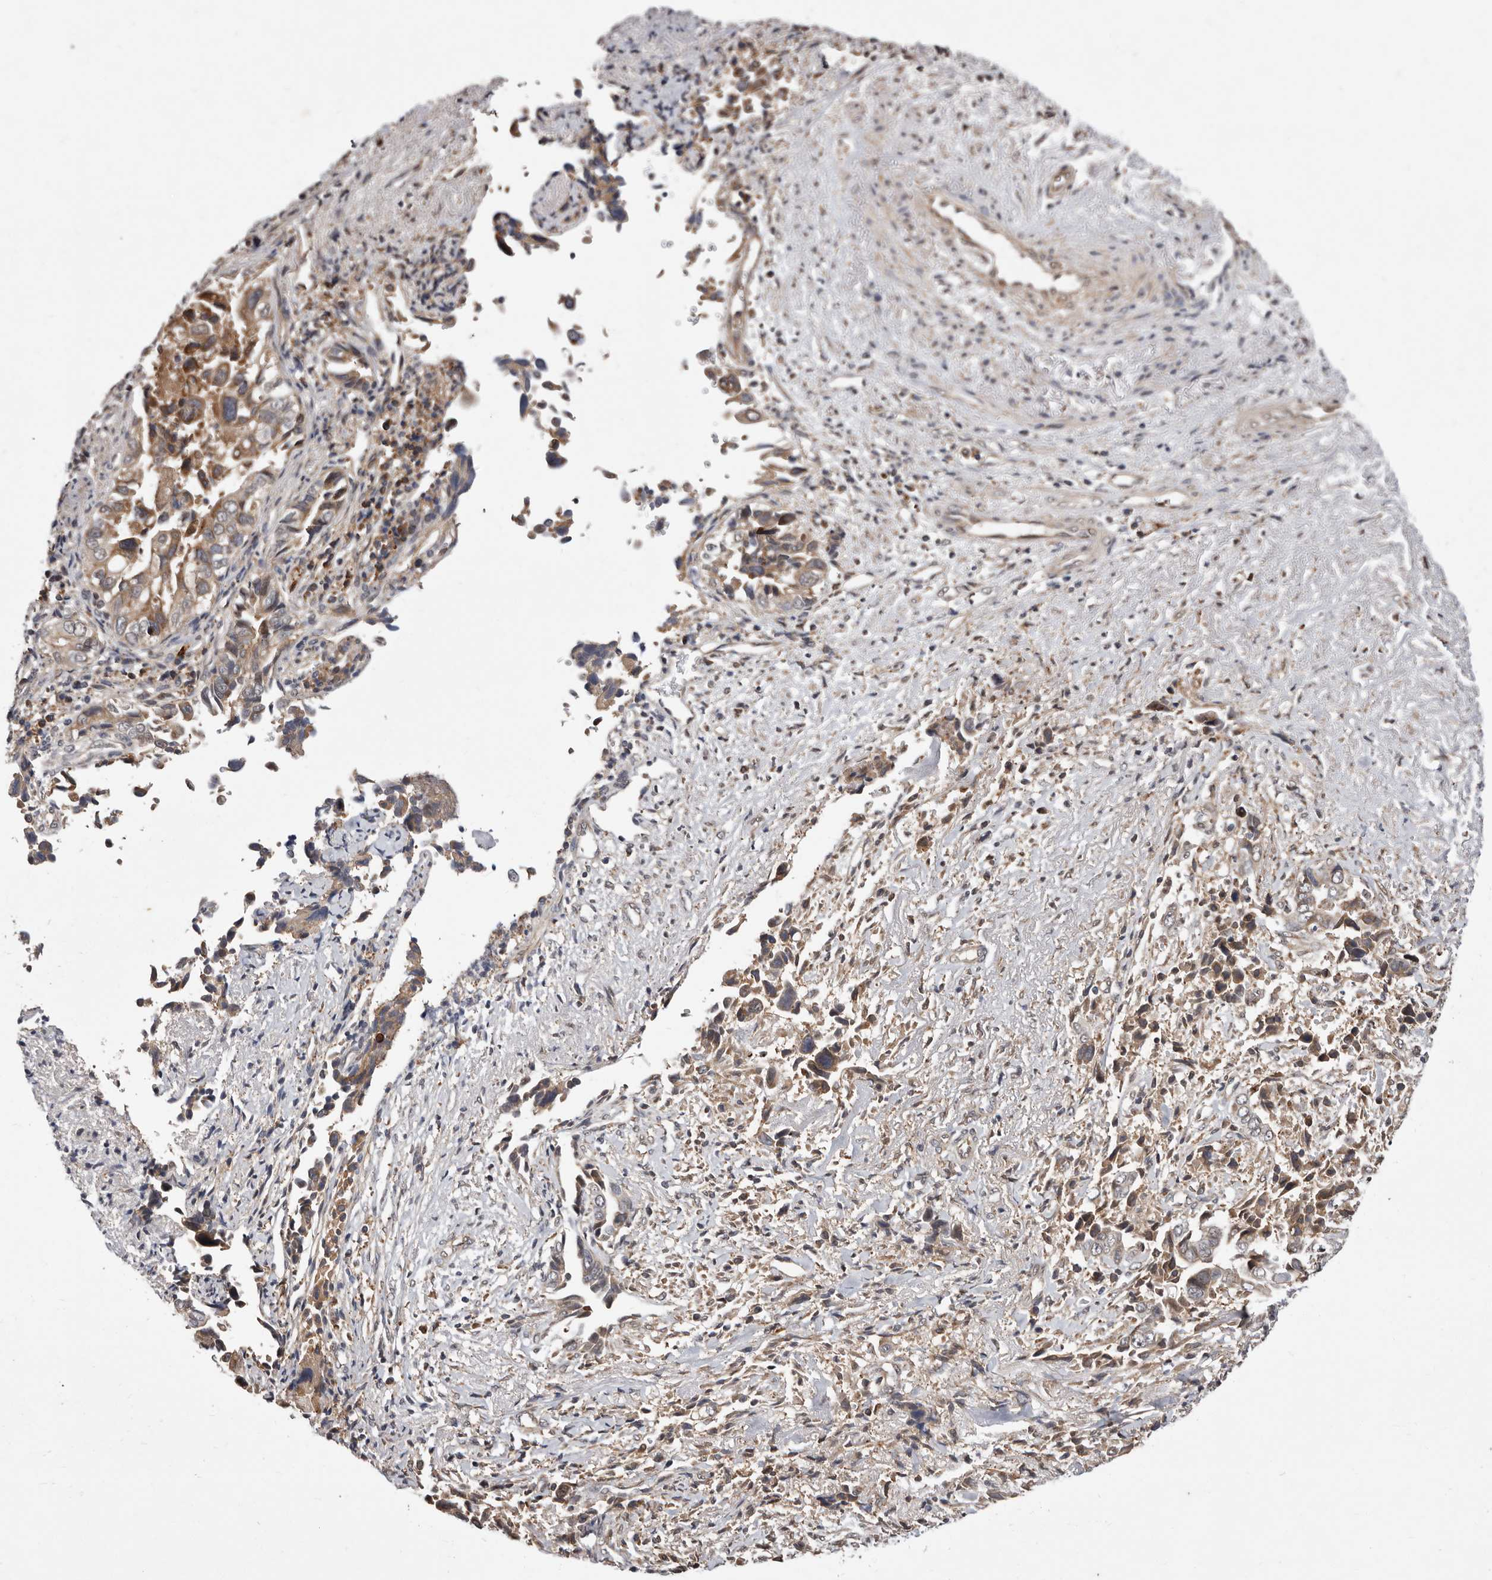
{"staining": {"intensity": "moderate", "quantity": ">75%", "location": "cytoplasmic/membranous"}, "tissue": "liver cancer", "cell_type": "Tumor cells", "image_type": "cancer", "snomed": [{"axis": "morphology", "description": "Cholangiocarcinoma"}, {"axis": "topography", "description": "Liver"}], "caption": "Moderate cytoplasmic/membranous protein expression is identified in about >75% of tumor cells in liver cancer.", "gene": "RRM2B", "patient": {"sex": "female", "age": 79}}